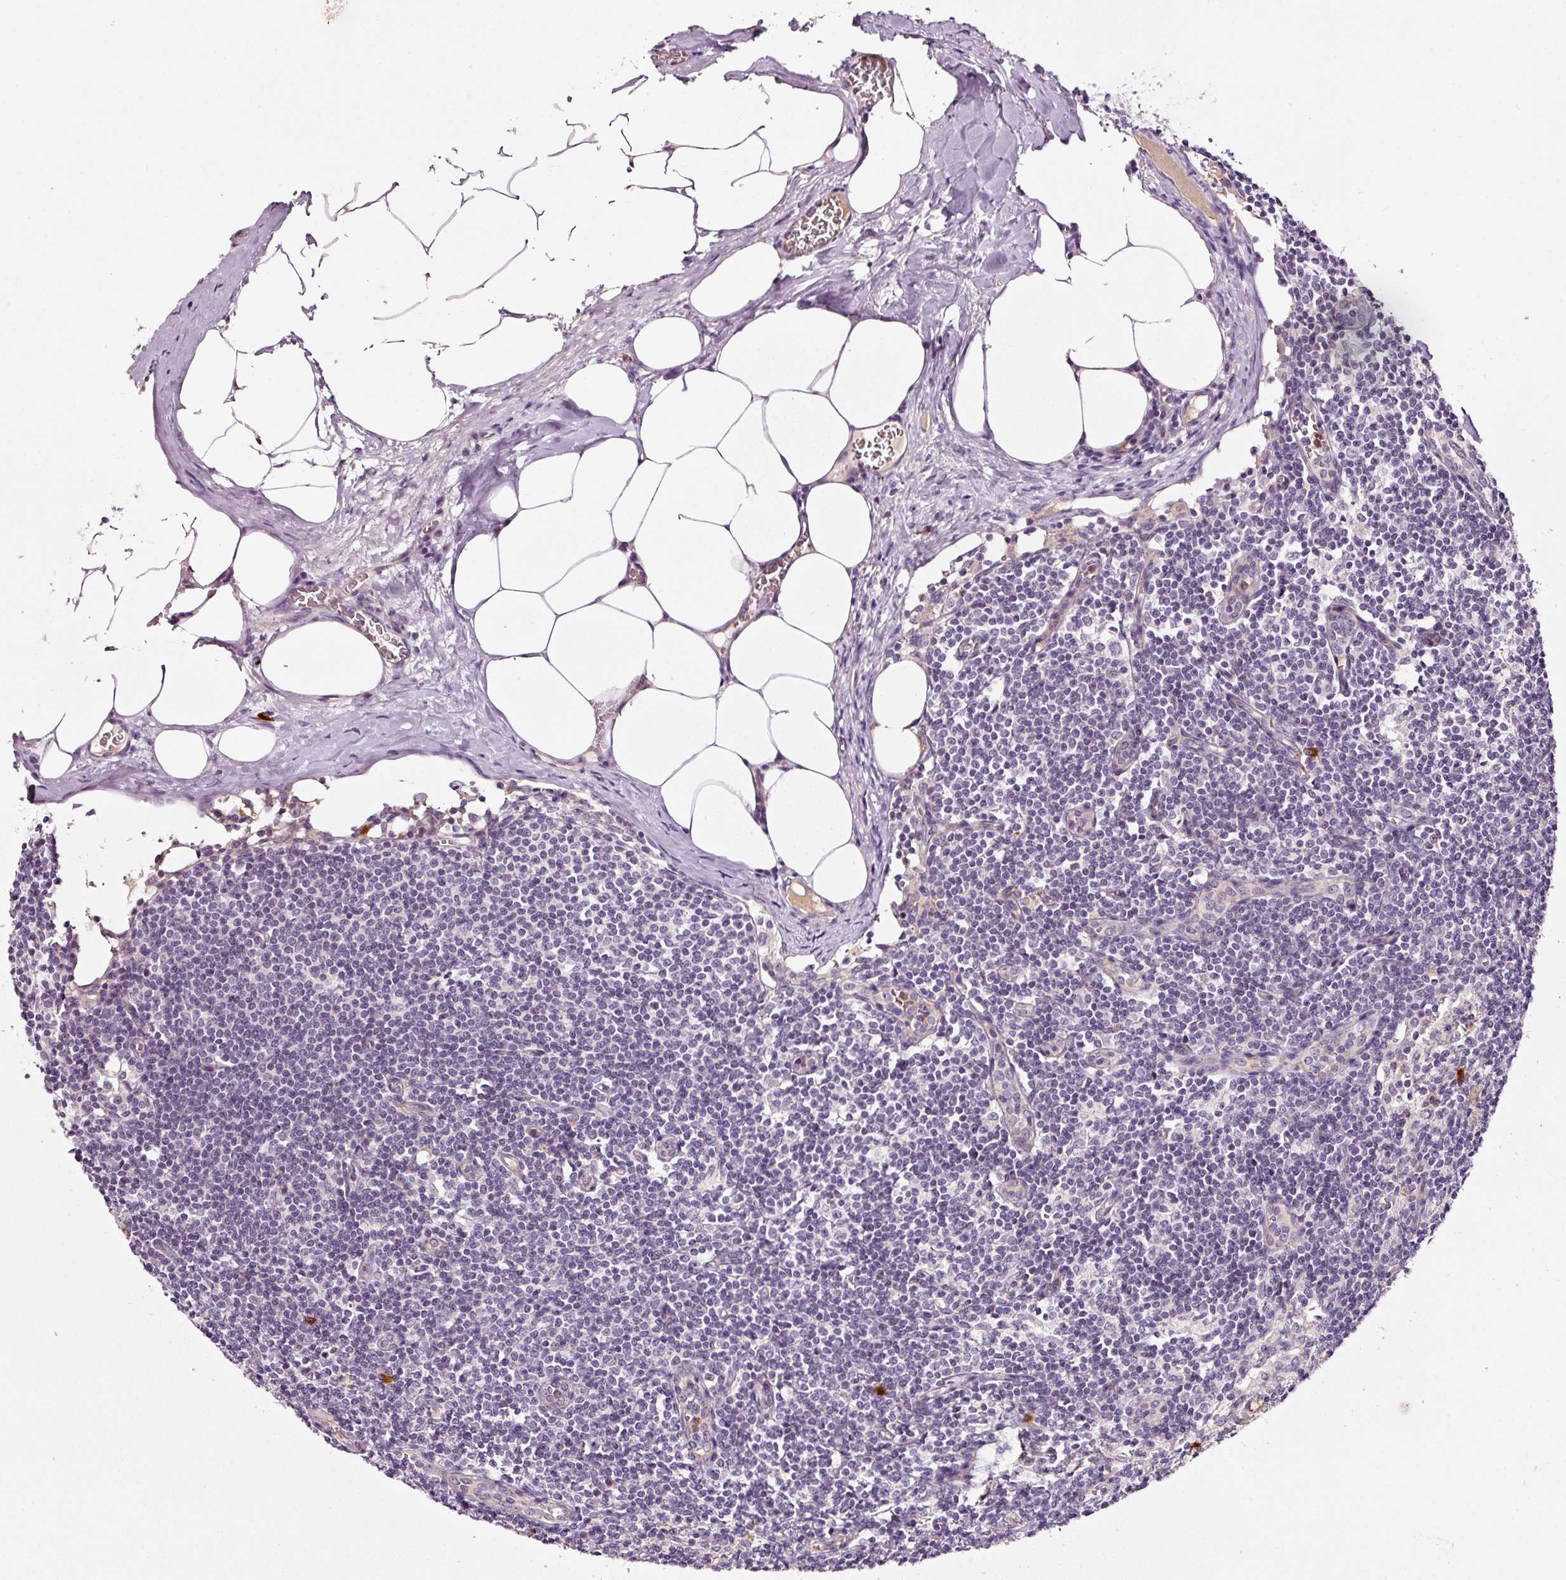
{"staining": {"intensity": "negative", "quantity": "none", "location": "none"}, "tissue": "lymph node", "cell_type": "Germinal center cells", "image_type": "normal", "snomed": [{"axis": "morphology", "description": "Normal tissue, NOS"}, {"axis": "topography", "description": "Lymph node"}], "caption": "The micrograph displays no staining of germinal center cells in unremarkable lymph node.", "gene": "ABCB4", "patient": {"sex": "female", "age": 59}}